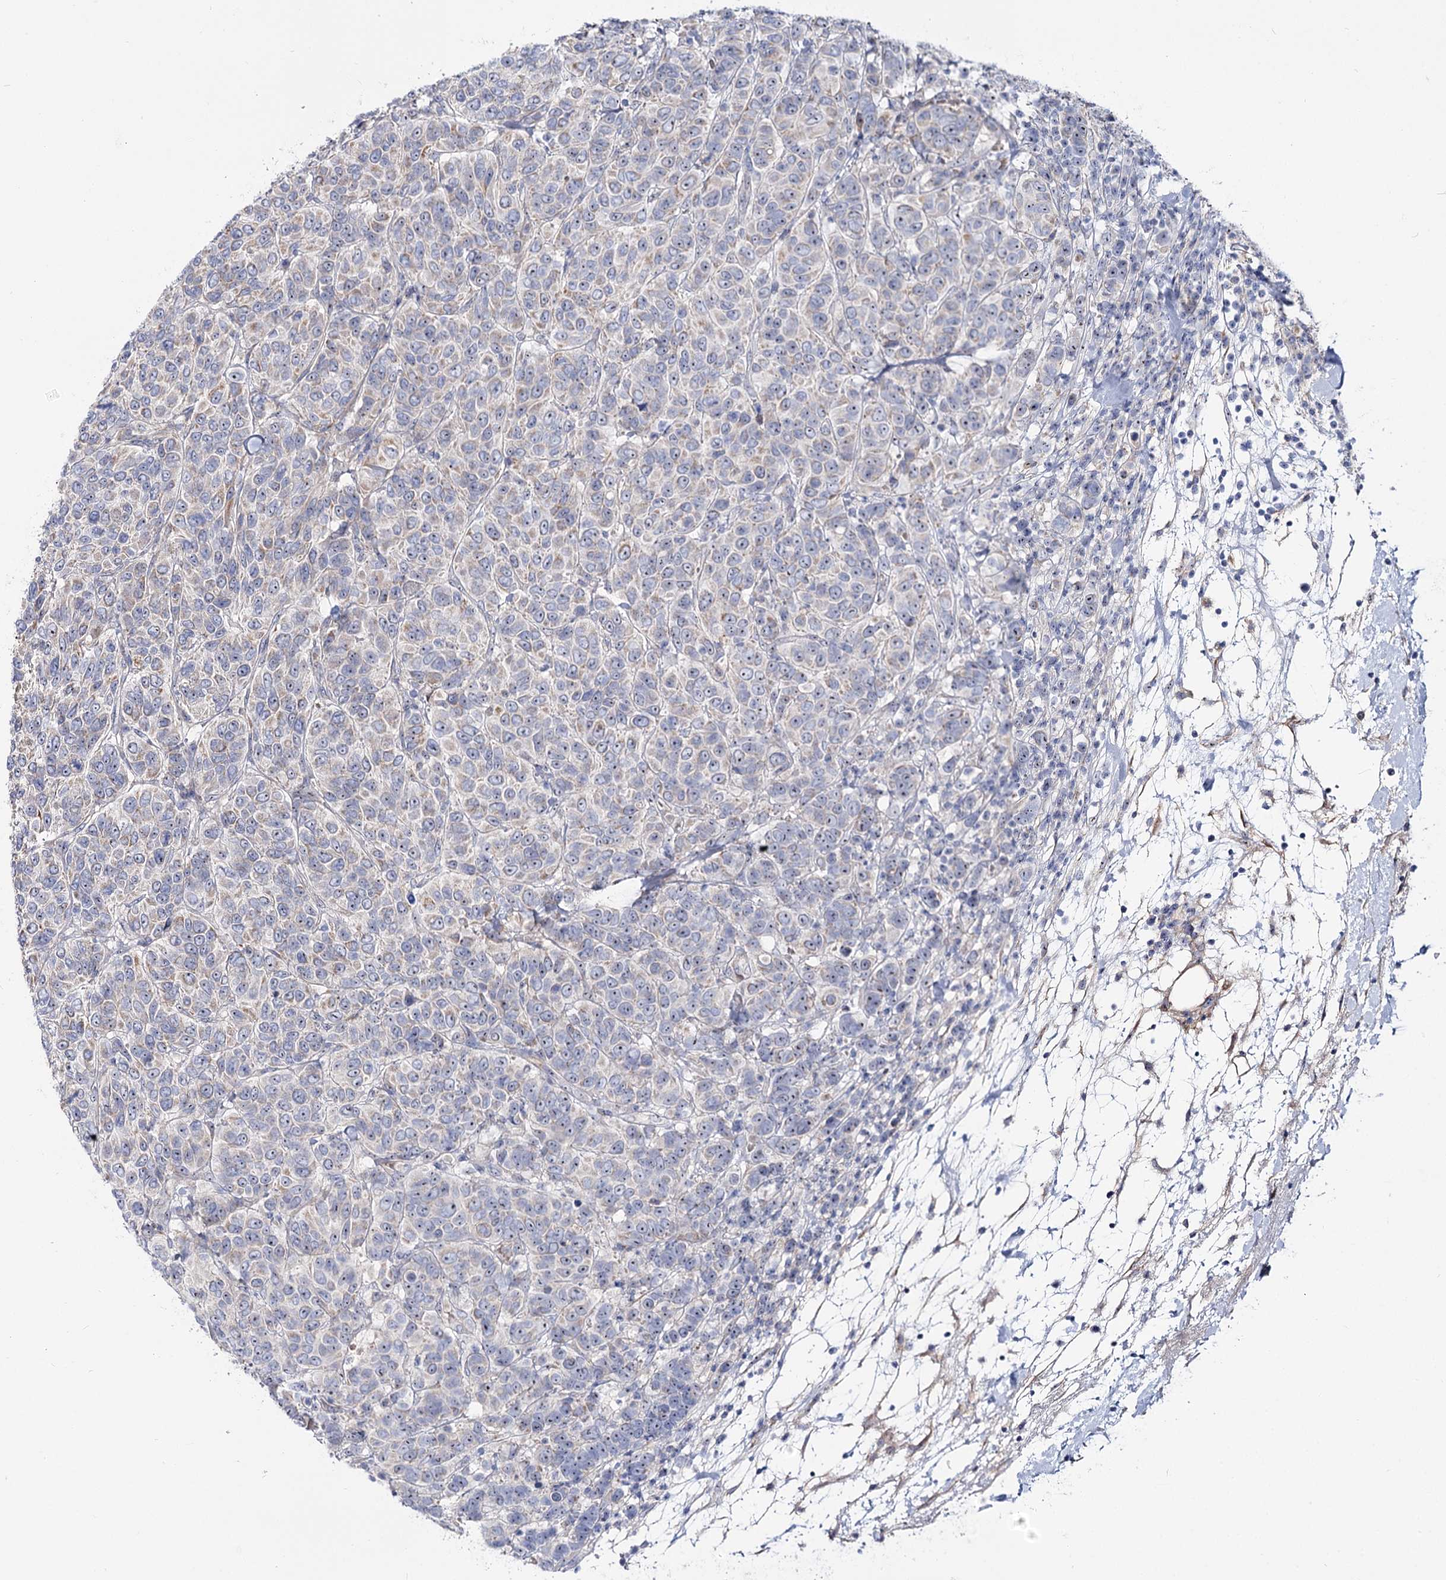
{"staining": {"intensity": "weak", "quantity": "25%-75%", "location": "cytoplasmic/membranous"}, "tissue": "breast cancer", "cell_type": "Tumor cells", "image_type": "cancer", "snomed": [{"axis": "morphology", "description": "Duct carcinoma"}, {"axis": "topography", "description": "Breast"}], "caption": "Protein expression analysis of intraductal carcinoma (breast) reveals weak cytoplasmic/membranous expression in about 25%-75% of tumor cells. Nuclei are stained in blue.", "gene": "SUOX", "patient": {"sex": "female", "age": 55}}